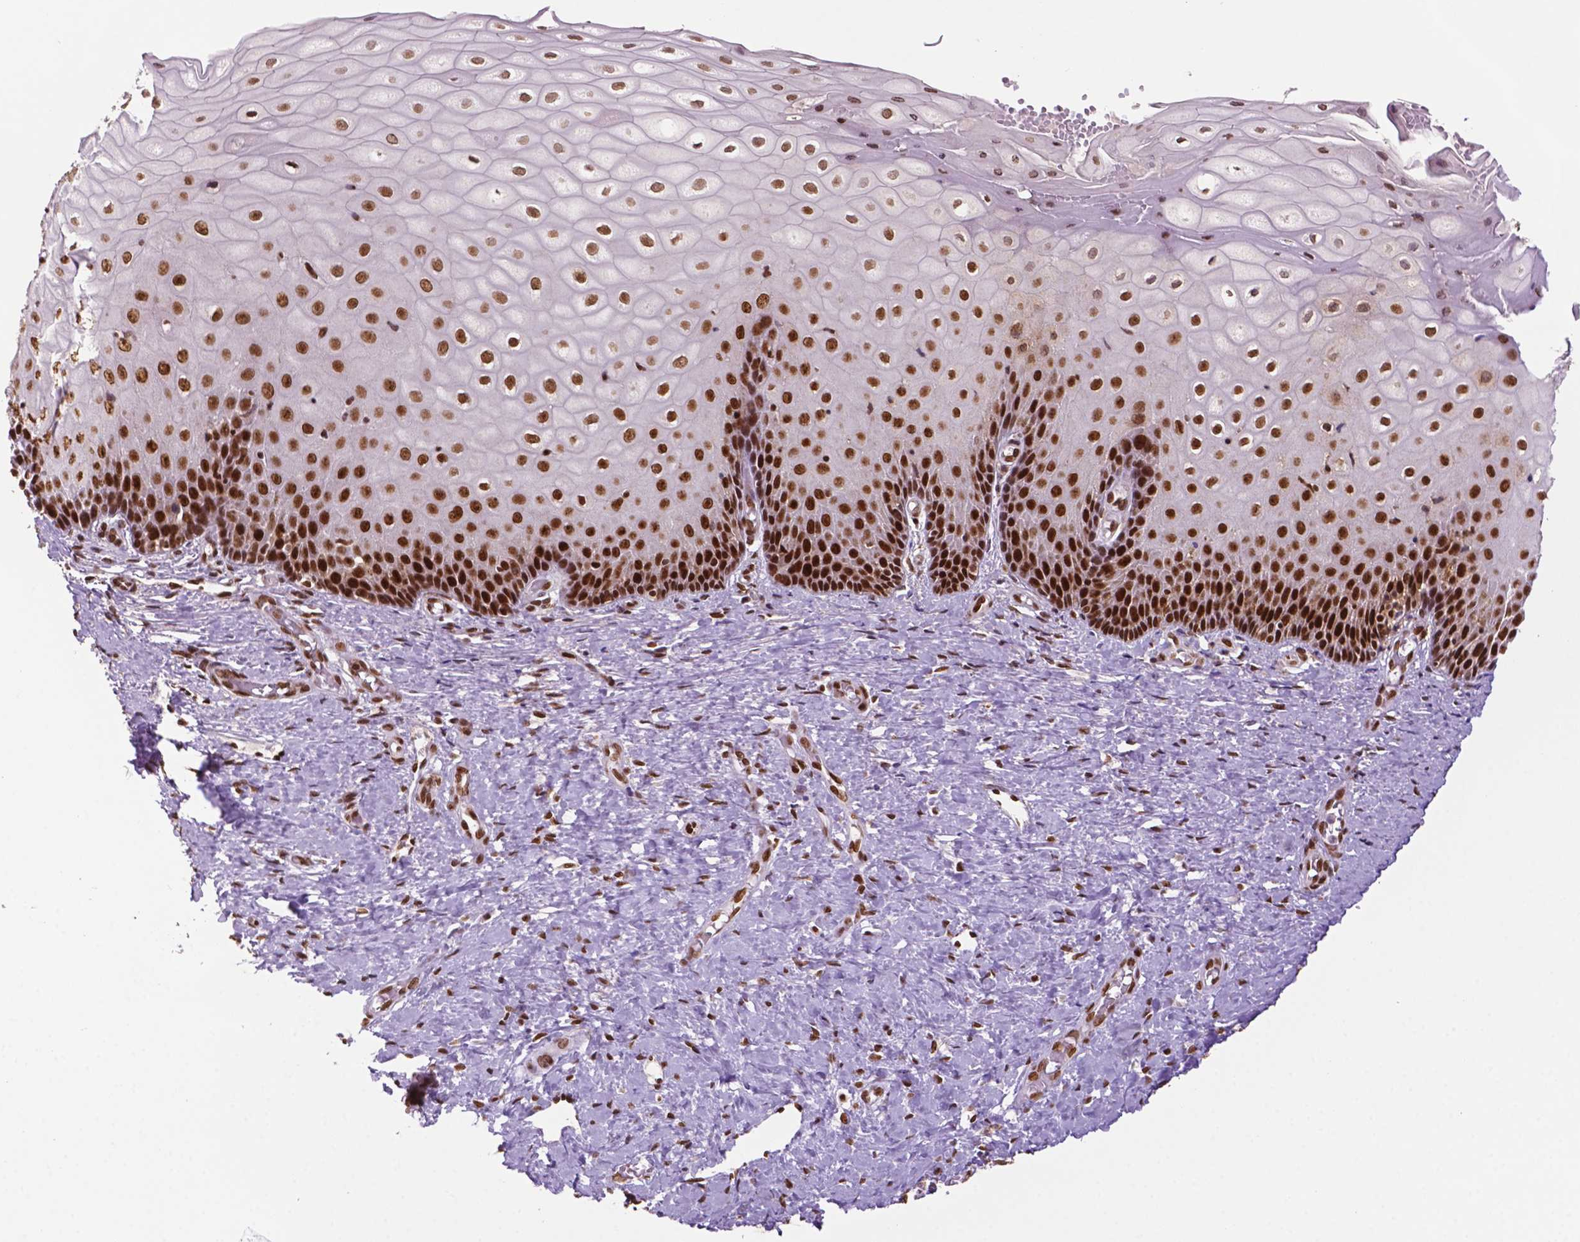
{"staining": {"intensity": "strong", "quantity": ">75%", "location": "nuclear"}, "tissue": "cervix", "cell_type": "Glandular cells", "image_type": "normal", "snomed": [{"axis": "morphology", "description": "Normal tissue, NOS"}, {"axis": "topography", "description": "Cervix"}], "caption": "An image showing strong nuclear staining in about >75% of glandular cells in unremarkable cervix, as visualized by brown immunohistochemical staining.", "gene": "MLH1", "patient": {"sex": "female", "age": 37}}